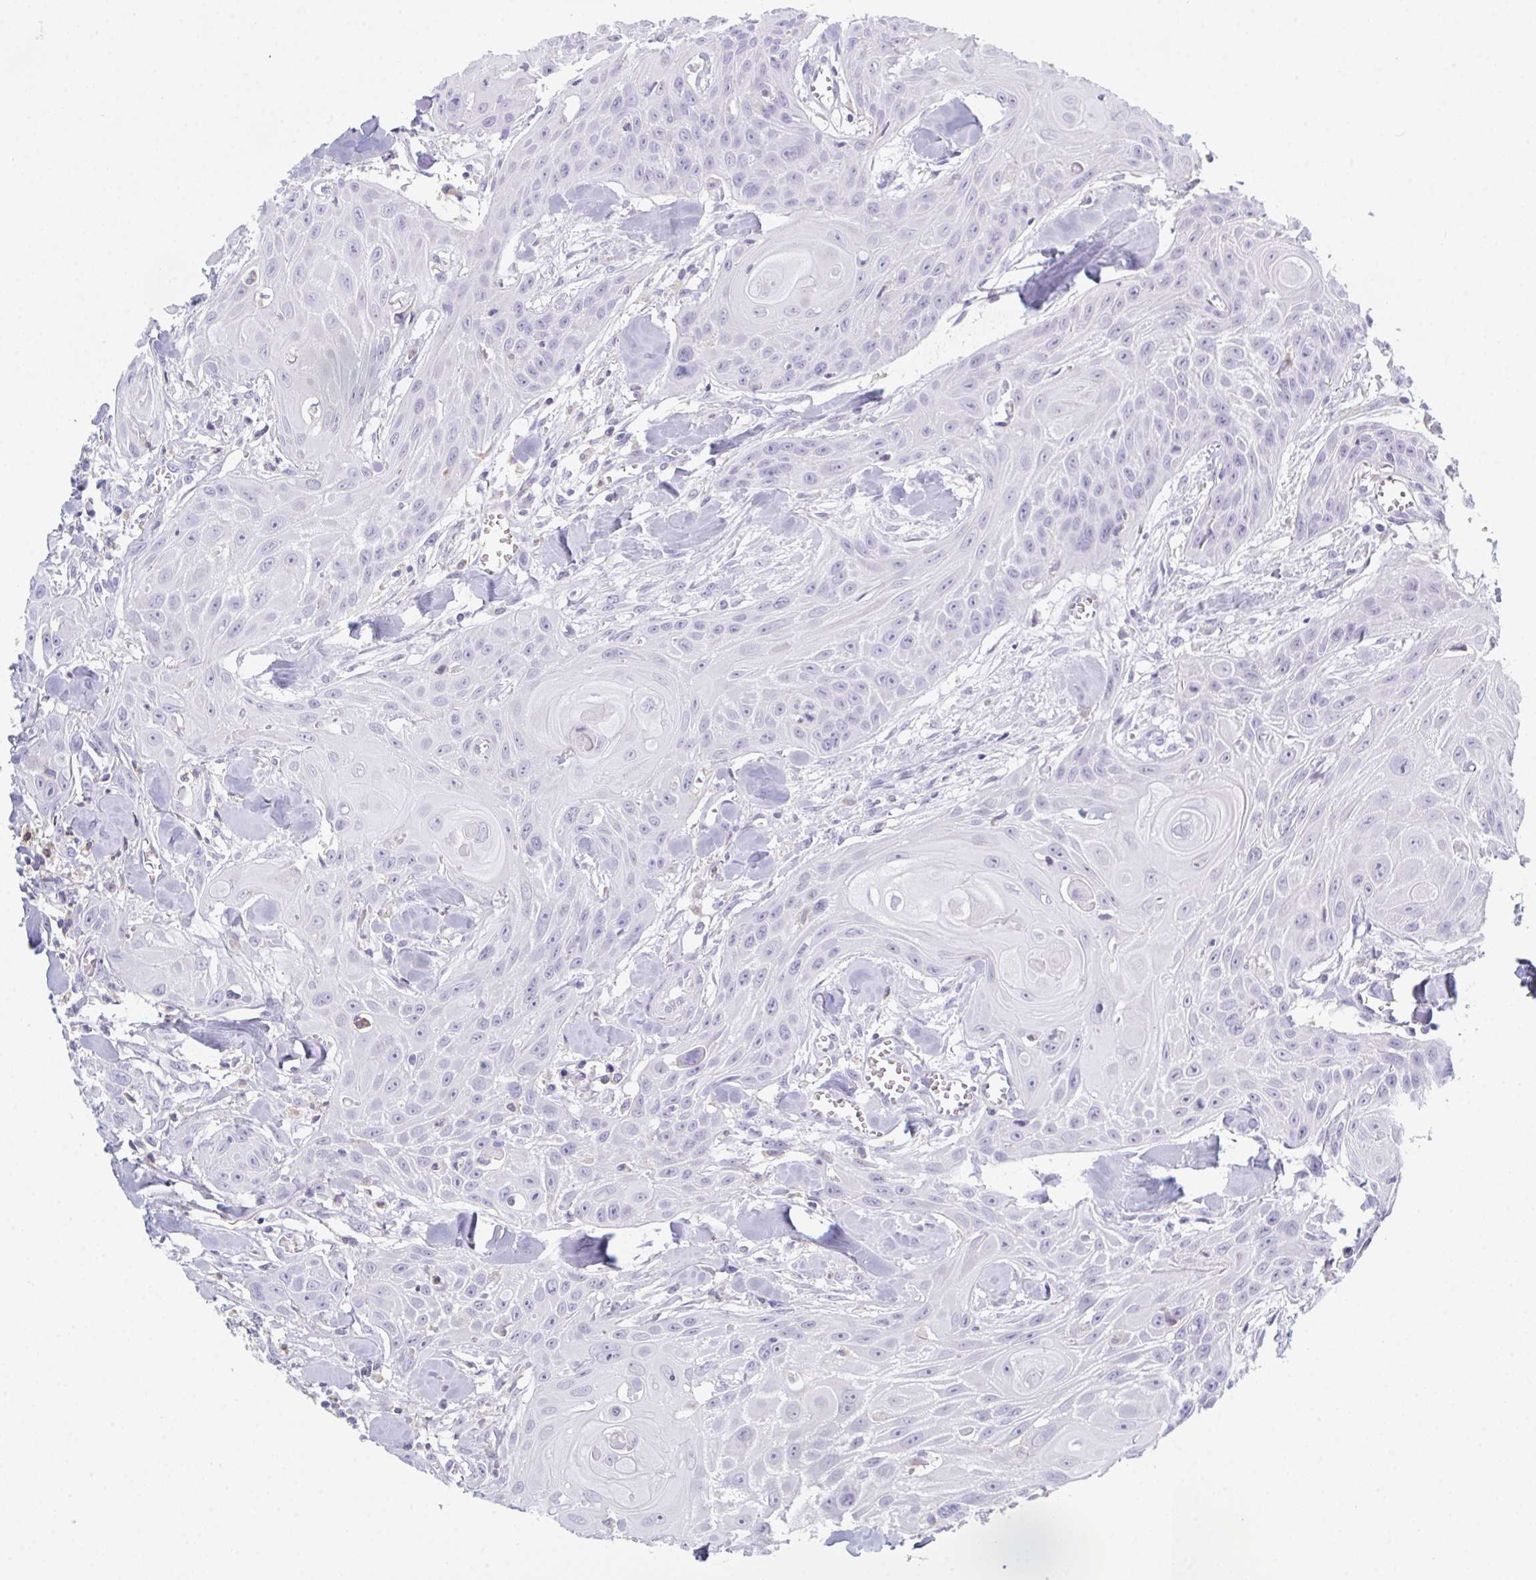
{"staining": {"intensity": "negative", "quantity": "none", "location": "none"}, "tissue": "head and neck cancer", "cell_type": "Tumor cells", "image_type": "cancer", "snomed": [{"axis": "morphology", "description": "Squamous cell carcinoma, NOS"}, {"axis": "topography", "description": "Lymph node"}, {"axis": "topography", "description": "Salivary gland"}, {"axis": "topography", "description": "Head-Neck"}], "caption": "A photomicrograph of human head and neck cancer (squamous cell carcinoma) is negative for staining in tumor cells. Nuclei are stained in blue.", "gene": "MYO1F", "patient": {"sex": "female", "age": 74}}